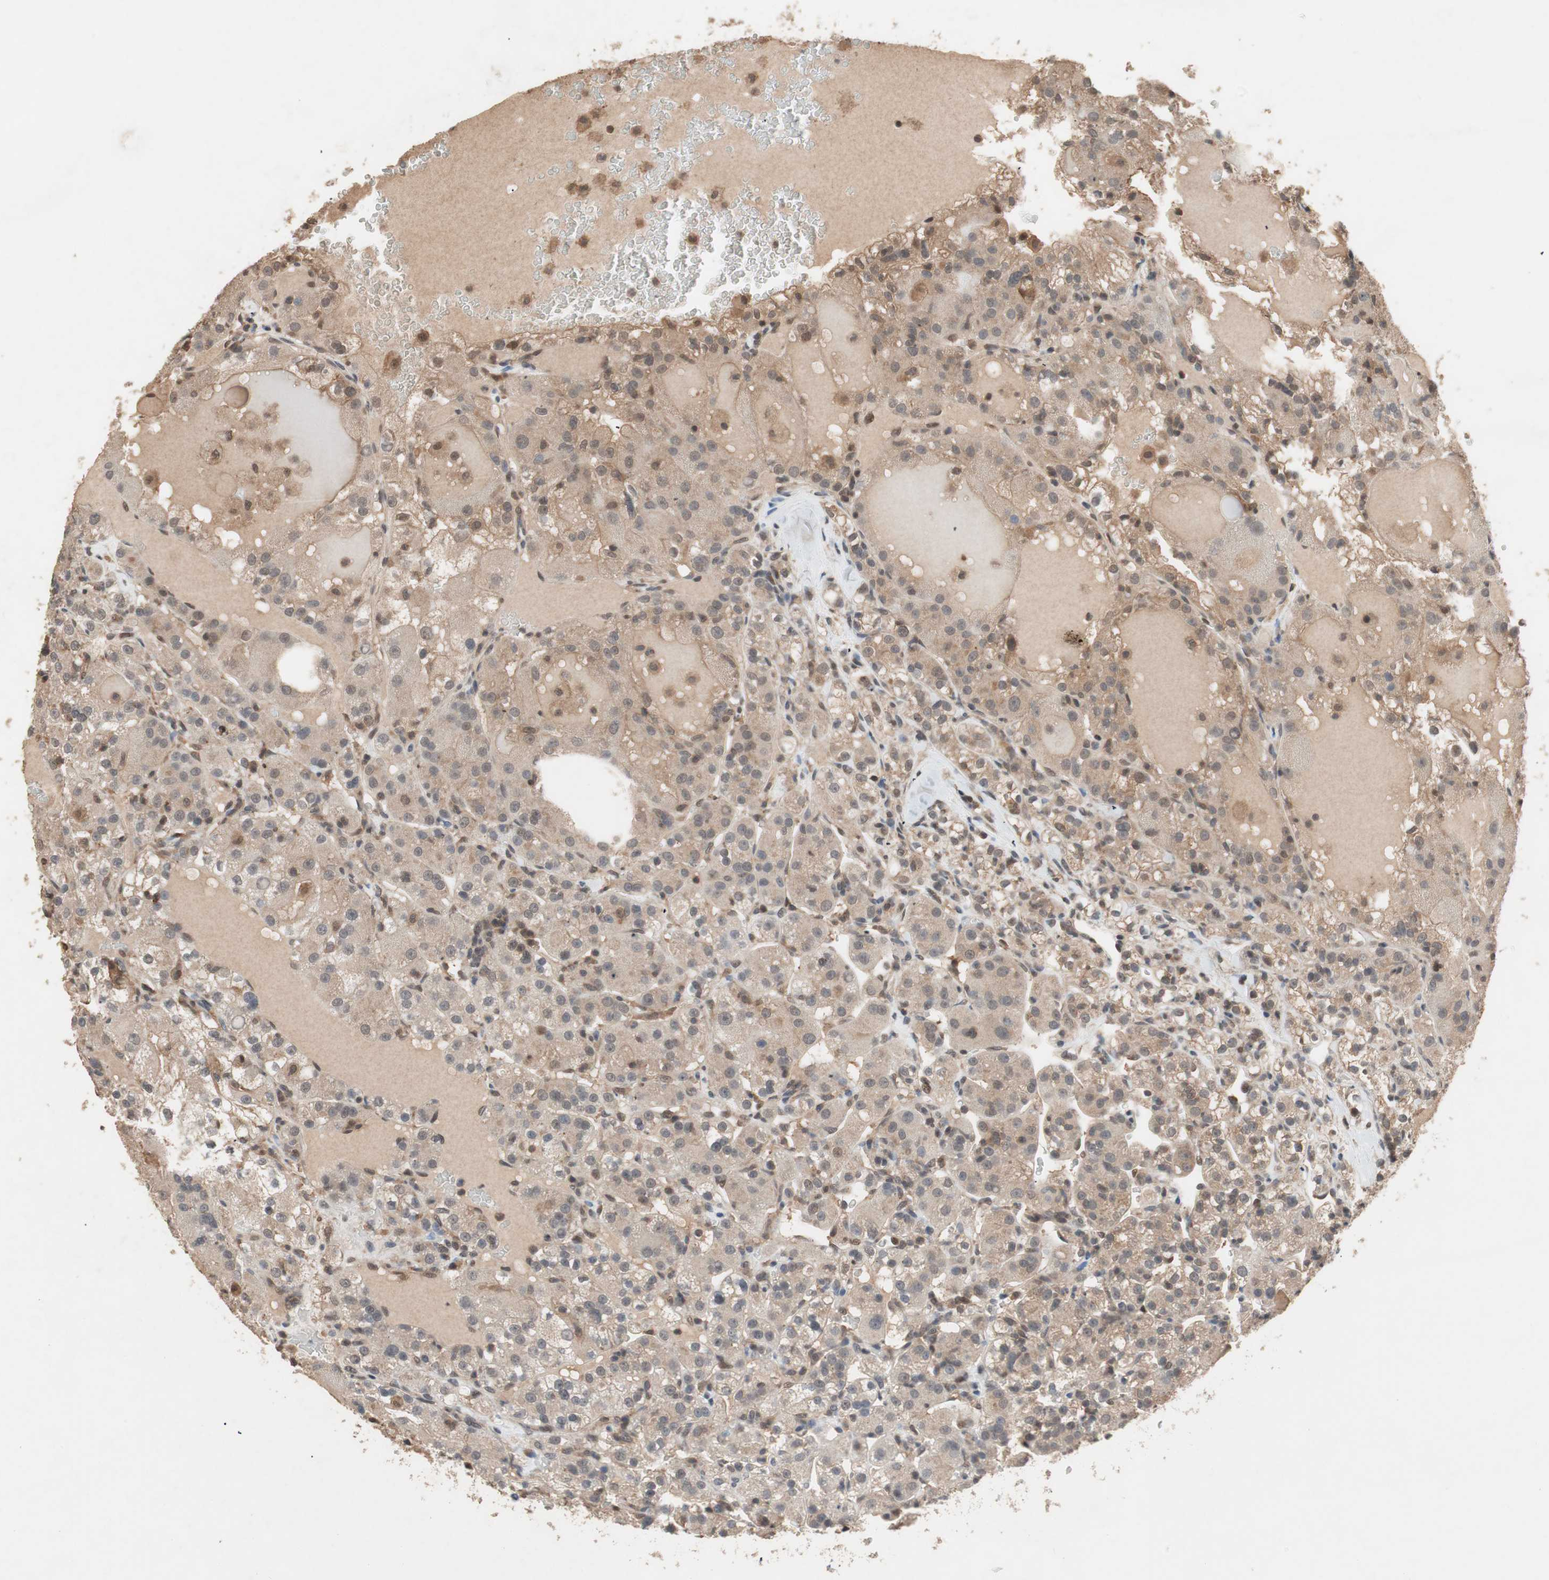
{"staining": {"intensity": "moderate", "quantity": ">75%", "location": "cytoplasmic/membranous"}, "tissue": "renal cancer", "cell_type": "Tumor cells", "image_type": "cancer", "snomed": [{"axis": "morphology", "description": "Normal tissue, NOS"}, {"axis": "morphology", "description": "Adenocarcinoma, NOS"}, {"axis": "topography", "description": "Kidney"}], "caption": "Adenocarcinoma (renal) tissue exhibits moderate cytoplasmic/membranous positivity in approximately >75% of tumor cells, visualized by immunohistochemistry.", "gene": "GART", "patient": {"sex": "male", "age": 61}}